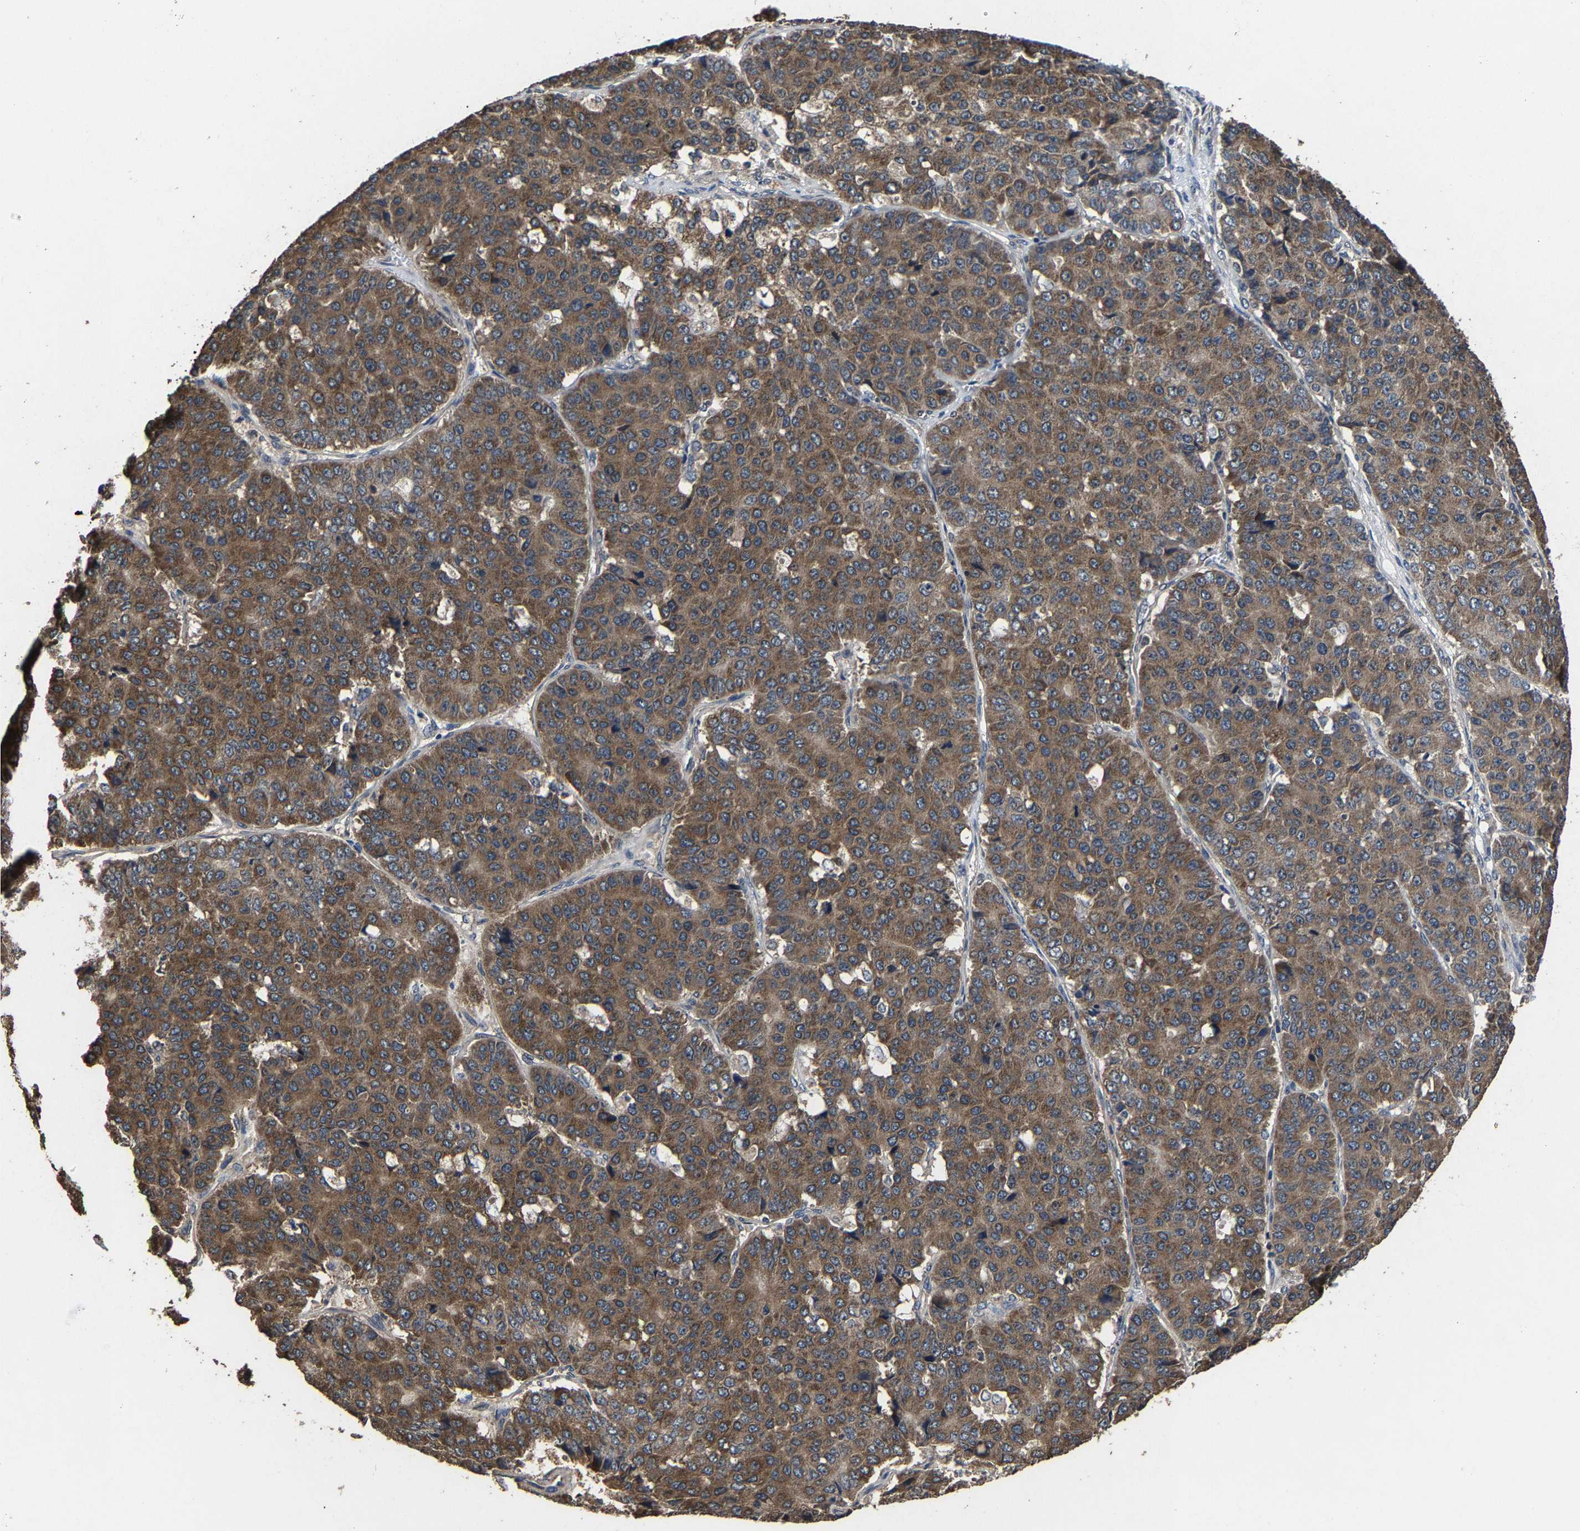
{"staining": {"intensity": "moderate", "quantity": ">75%", "location": "cytoplasmic/membranous"}, "tissue": "pancreatic cancer", "cell_type": "Tumor cells", "image_type": "cancer", "snomed": [{"axis": "morphology", "description": "Adenocarcinoma, NOS"}, {"axis": "topography", "description": "Pancreas"}], "caption": "Immunohistochemical staining of human pancreatic cancer (adenocarcinoma) reveals moderate cytoplasmic/membranous protein expression in about >75% of tumor cells.", "gene": "EBAG9", "patient": {"sex": "male", "age": 50}}